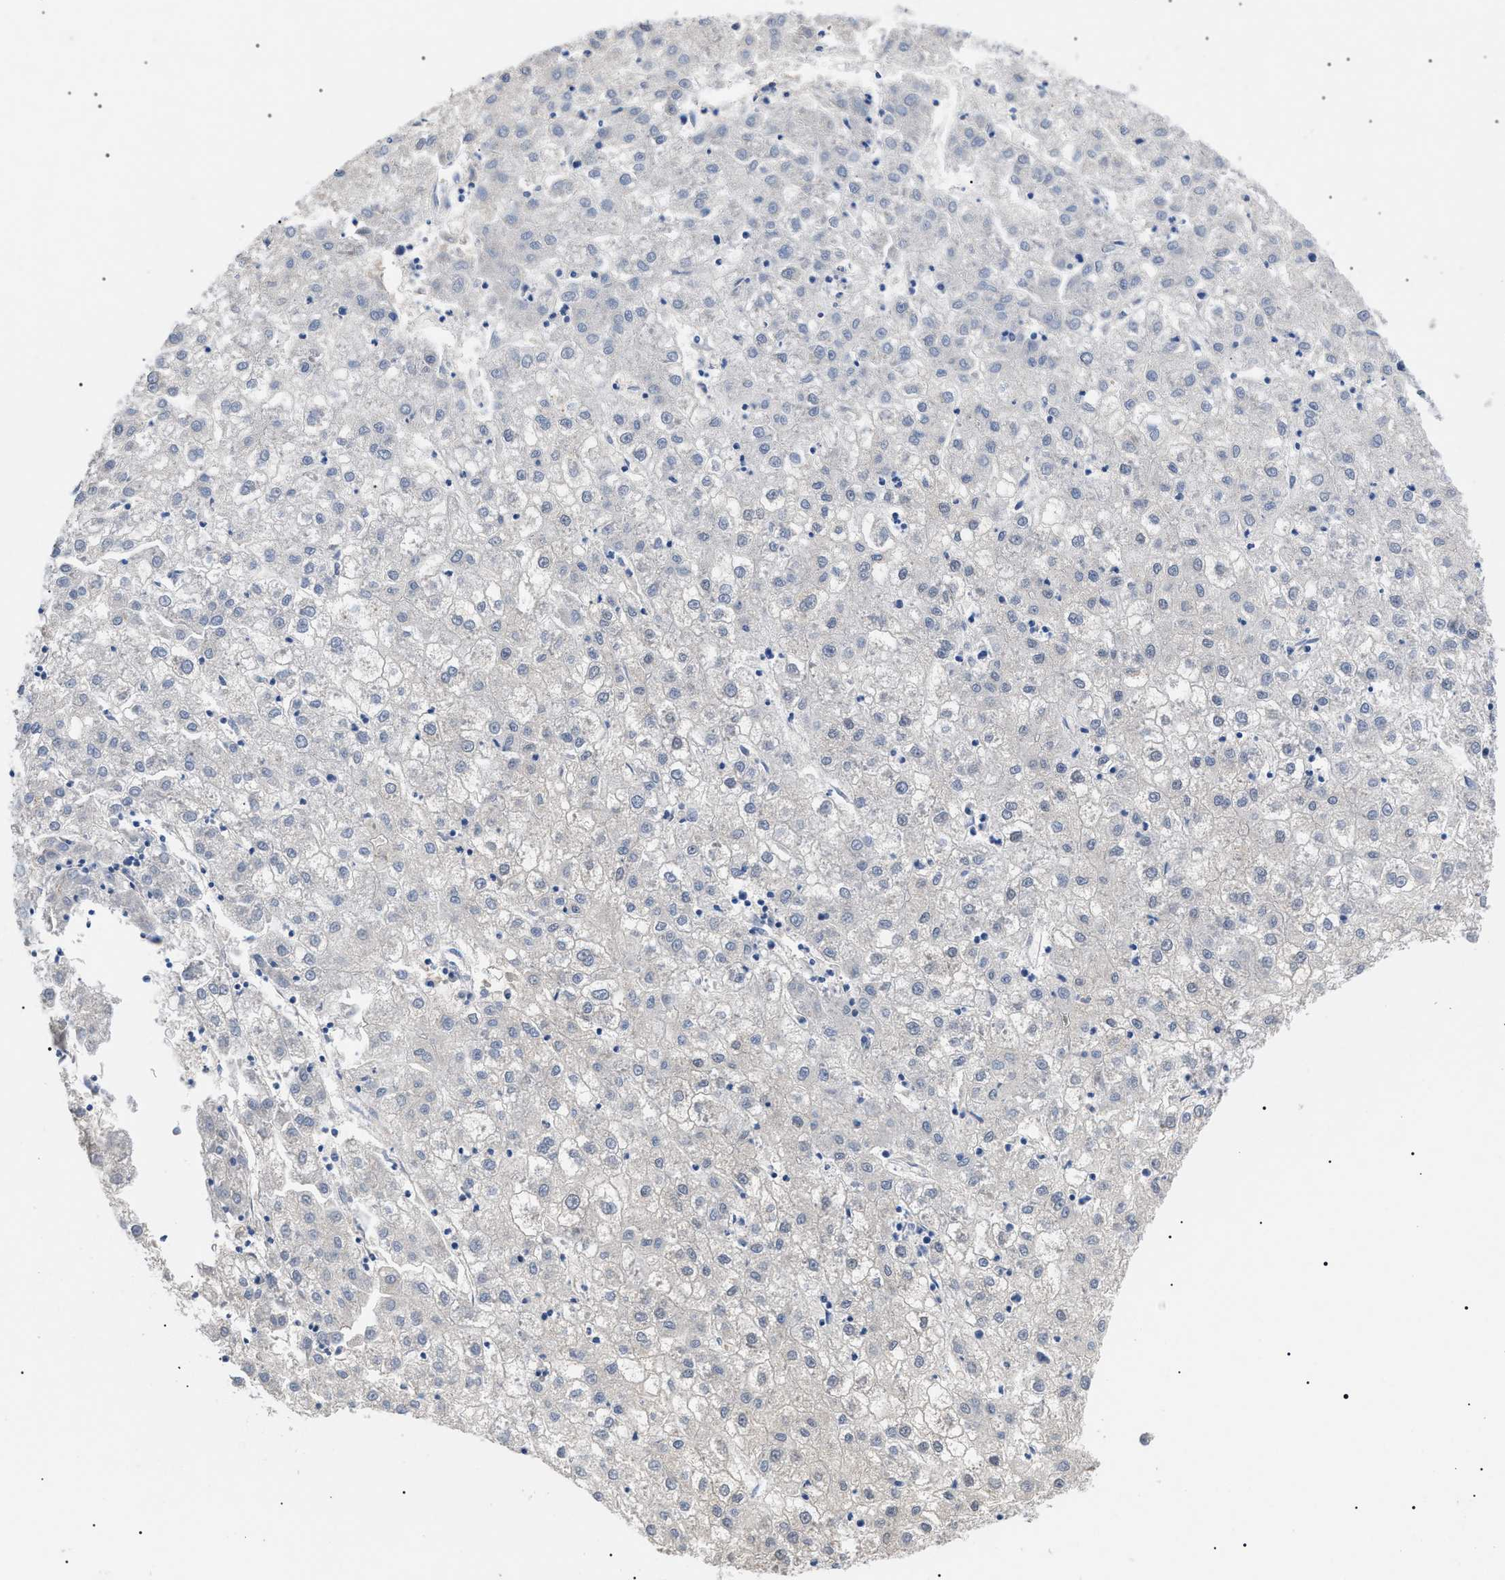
{"staining": {"intensity": "negative", "quantity": "none", "location": "none"}, "tissue": "liver cancer", "cell_type": "Tumor cells", "image_type": "cancer", "snomed": [{"axis": "morphology", "description": "Carcinoma, Hepatocellular, NOS"}, {"axis": "topography", "description": "Liver"}], "caption": "High magnification brightfield microscopy of liver cancer stained with DAB (3,3'-diaminobenzidine) (brown) and counterstained with hematoxylin (blue): tumor cells show no significant staining.", "gene": "PRRT2", "patient": {"sex": "male", "age": 72}}